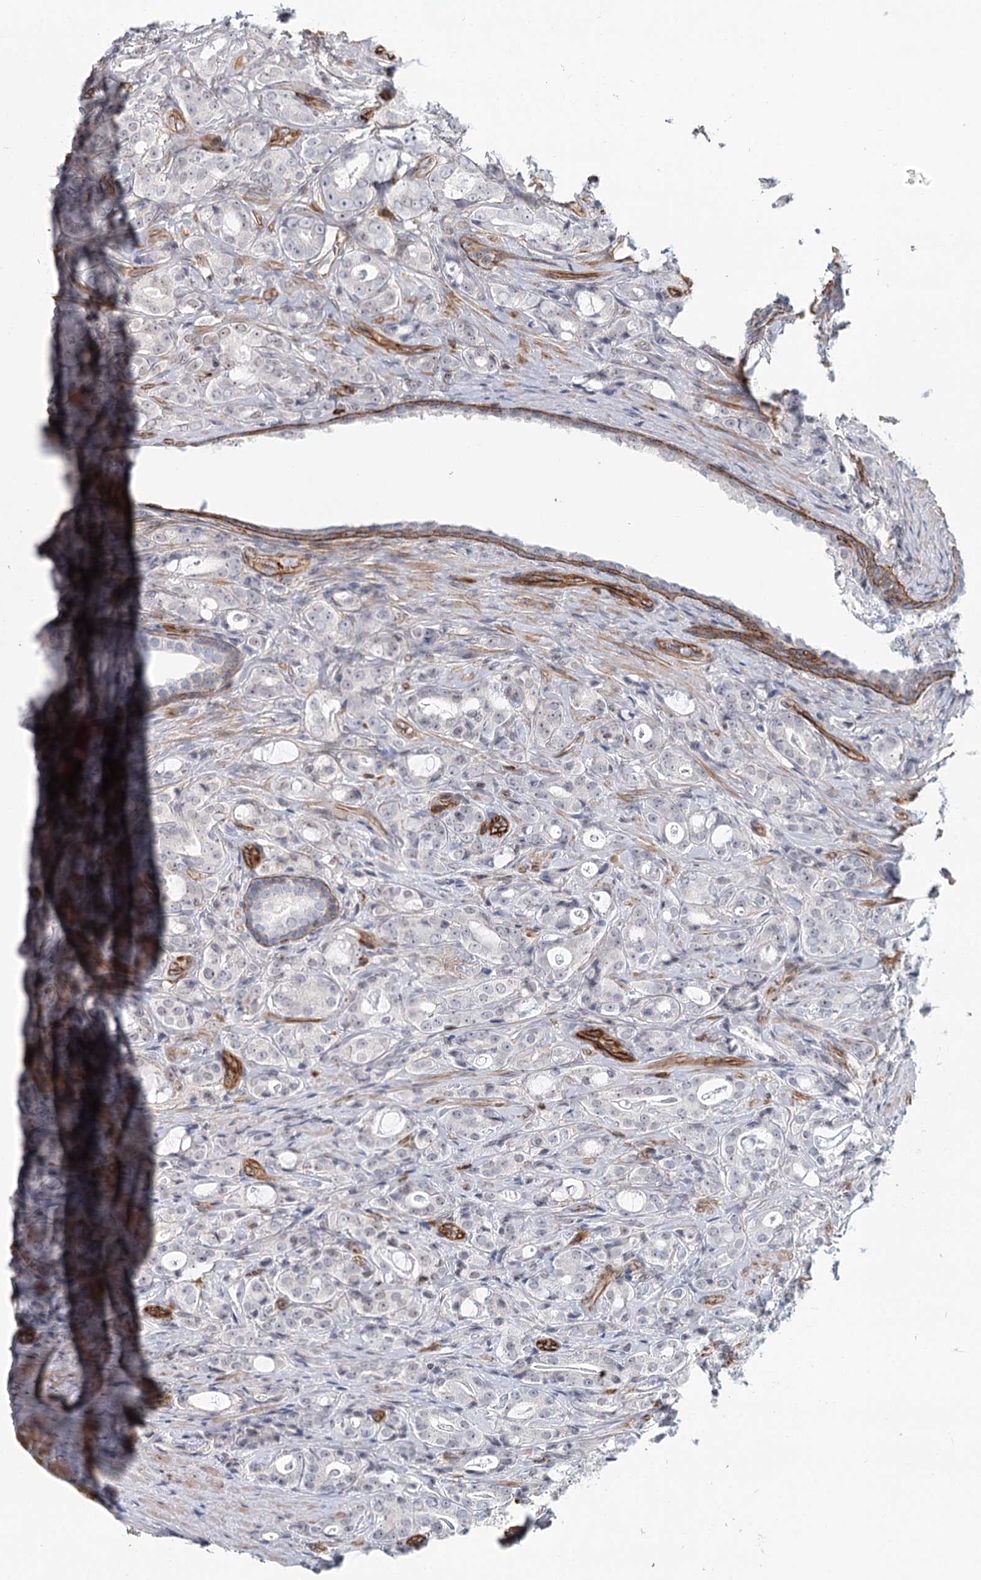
{"staining": {"intensity": "negative", "quantity": "none", "location": "none"}, "tissue": "prostate cancer", "cell_type": "Tumor cells", "image_type": "cancer", "snomed": [{"axis": "morphology", "description": "Adenocarcinoma, High grade"}, {"axis": "topography", "description": "Prostate"}], "caption": "Immunohistochemical staining of prostate cancer displays no significant staining in tumor cells.", "gene": "ZFYVE28", "patient": {"sex": "male", "age": 63}}